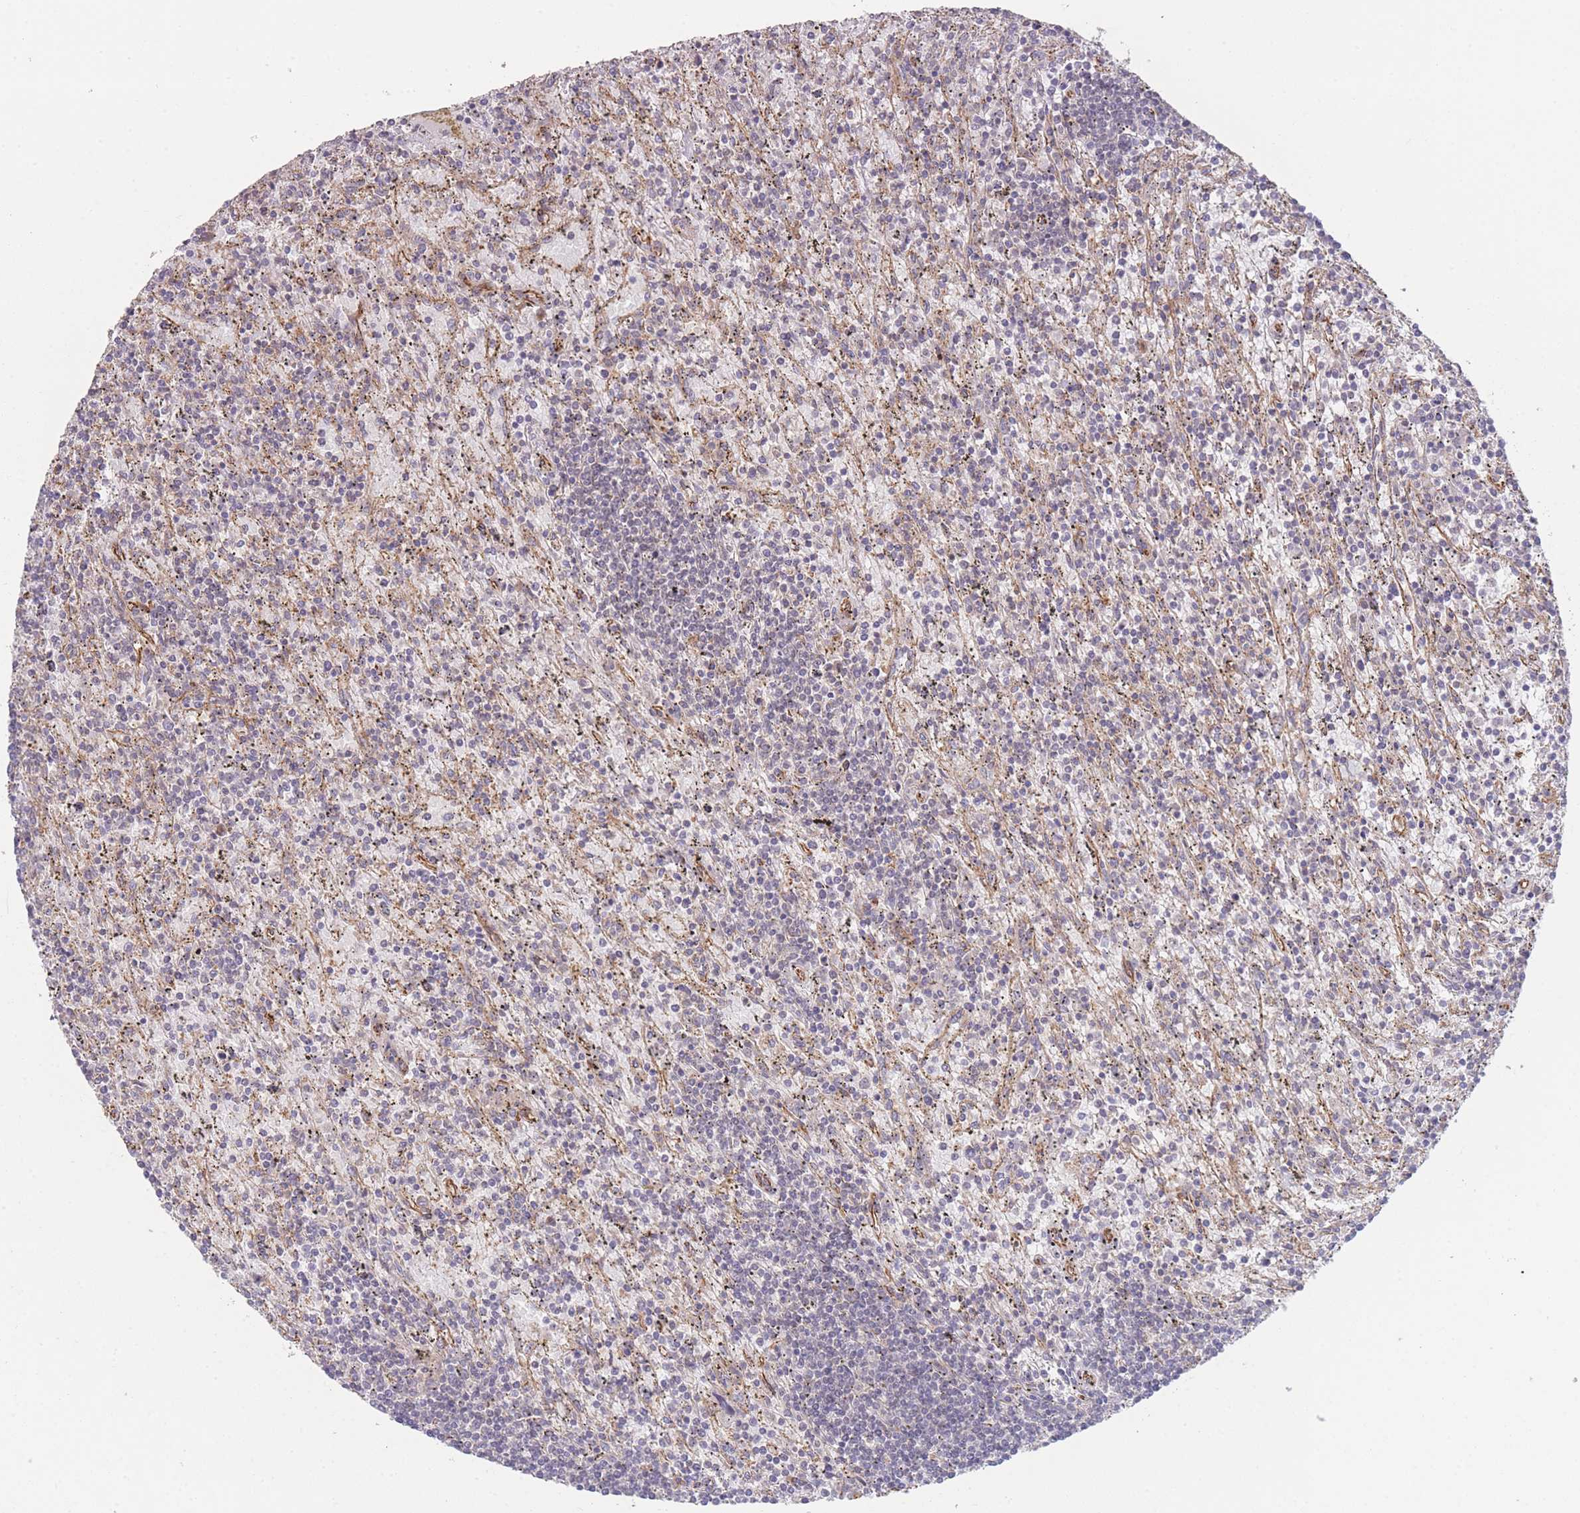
{"staining": {"intensity": "negative", "quantity": "none", "location": "none"}, "tissue": "lymphoma", "cell_type": "Tumor cells", "image_type": "cancer", "snomed": [{"axis": "morphology", "description": "Malignant lymphoma, non-Hodgkin's type, Low grade"}, {"axis": "topography", "description": "Spleen"}], "caption": "This is a image of IHC staining of lymphoma, which shows no expression in tumor cells.", "gene": "PXMP4", "patient": {"sex": "male", "age": 76}}